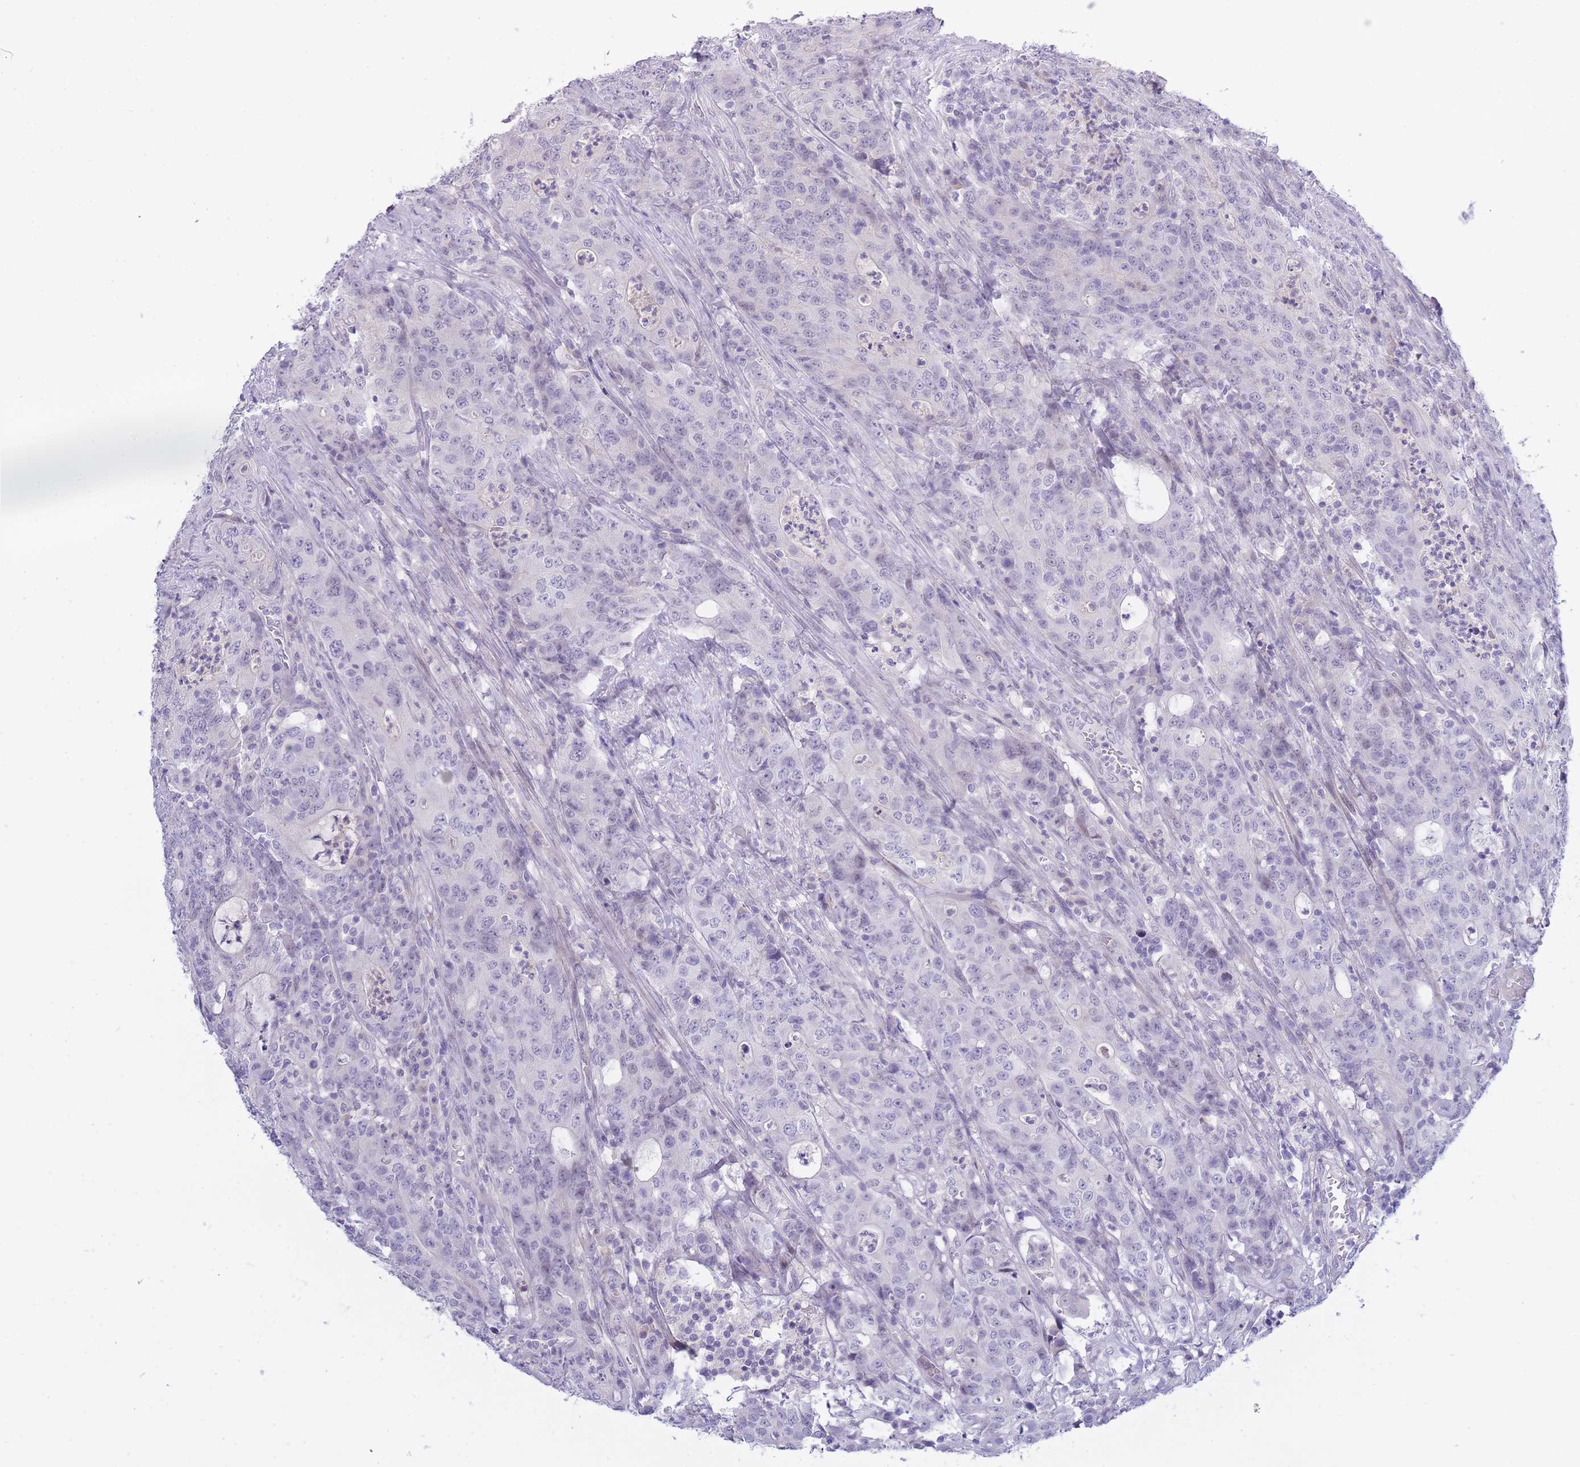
{"staining": {"intensity": "negative", "quantity": "none", "location": "none"}, "tissue": "colorectal cancer", "cell_type": "Tumor cells", "image_type": "cancer", "snomed": [{"axis": "morphology", "description": "Adenocarcinoma, NOS"}, {"axis": "topography", "description": "Colon"}], "caption": "Colorectal adenocarcinoma was stained to show a protein in brown. There is no significant expression in tumor cells. (DAB (3,3'-diaminobenzidine) immunohistochemistry (IHC), high magnification).", "gene": "PRR23B", "patient": {"sex": "male", "age": 83}}